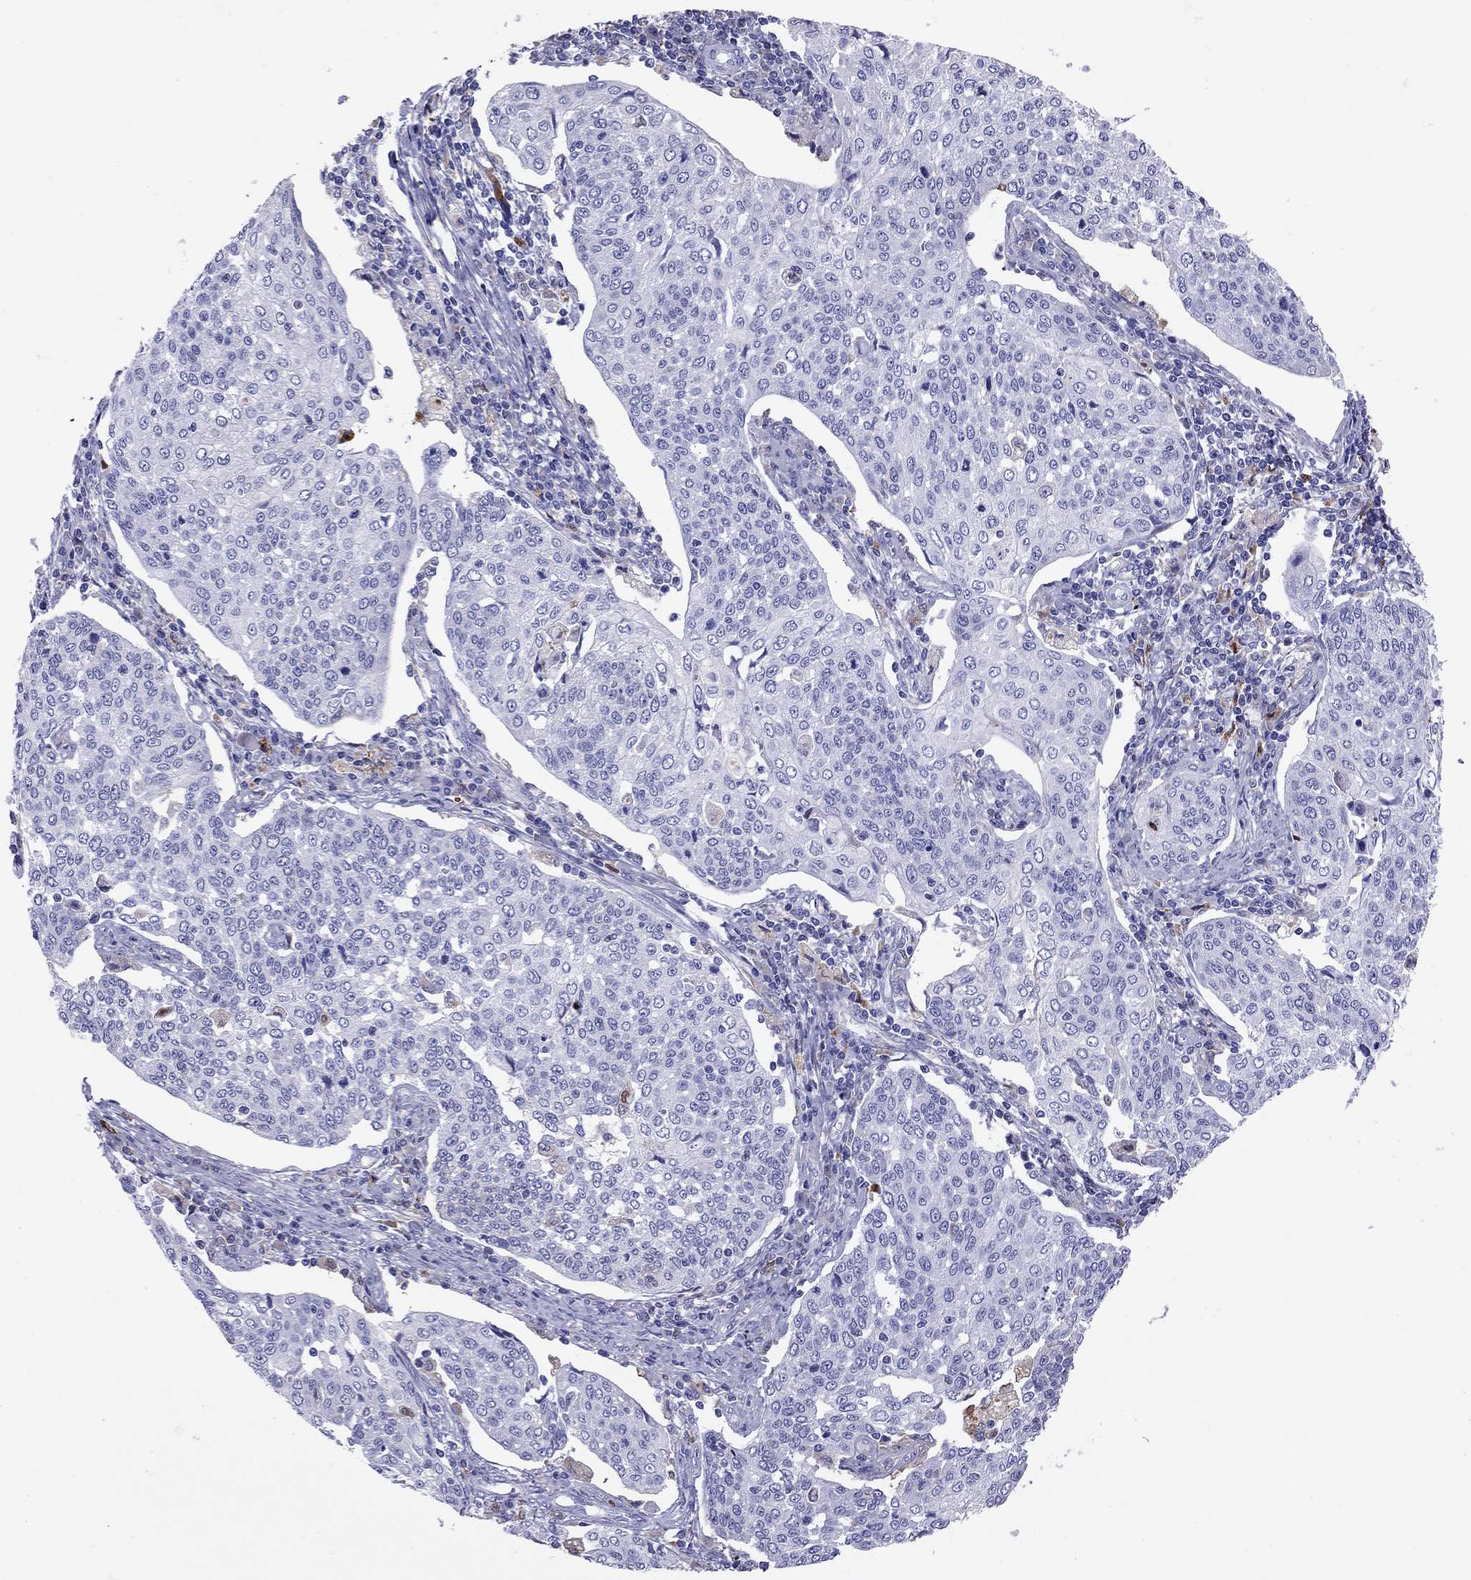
{"staining": {"intensity": "negative", "quantity": "none", "location": "none"}, "tissue": "cervical cancer", "cell_type": "Tumor cells", "image_type": "cancer", "snomed": [{"axis": "morphology", "description": "Squamous cell carcinoma, NOS"}, {"axis": "topography", "description": "Cervix"}], "caption": "Immunohistochemical staining of human cervical squamous cell carcinoma displays no significant positivity in tumor cells.", "gene": "SERPINA3", "patient": {"sex": "female", "age": 34}}